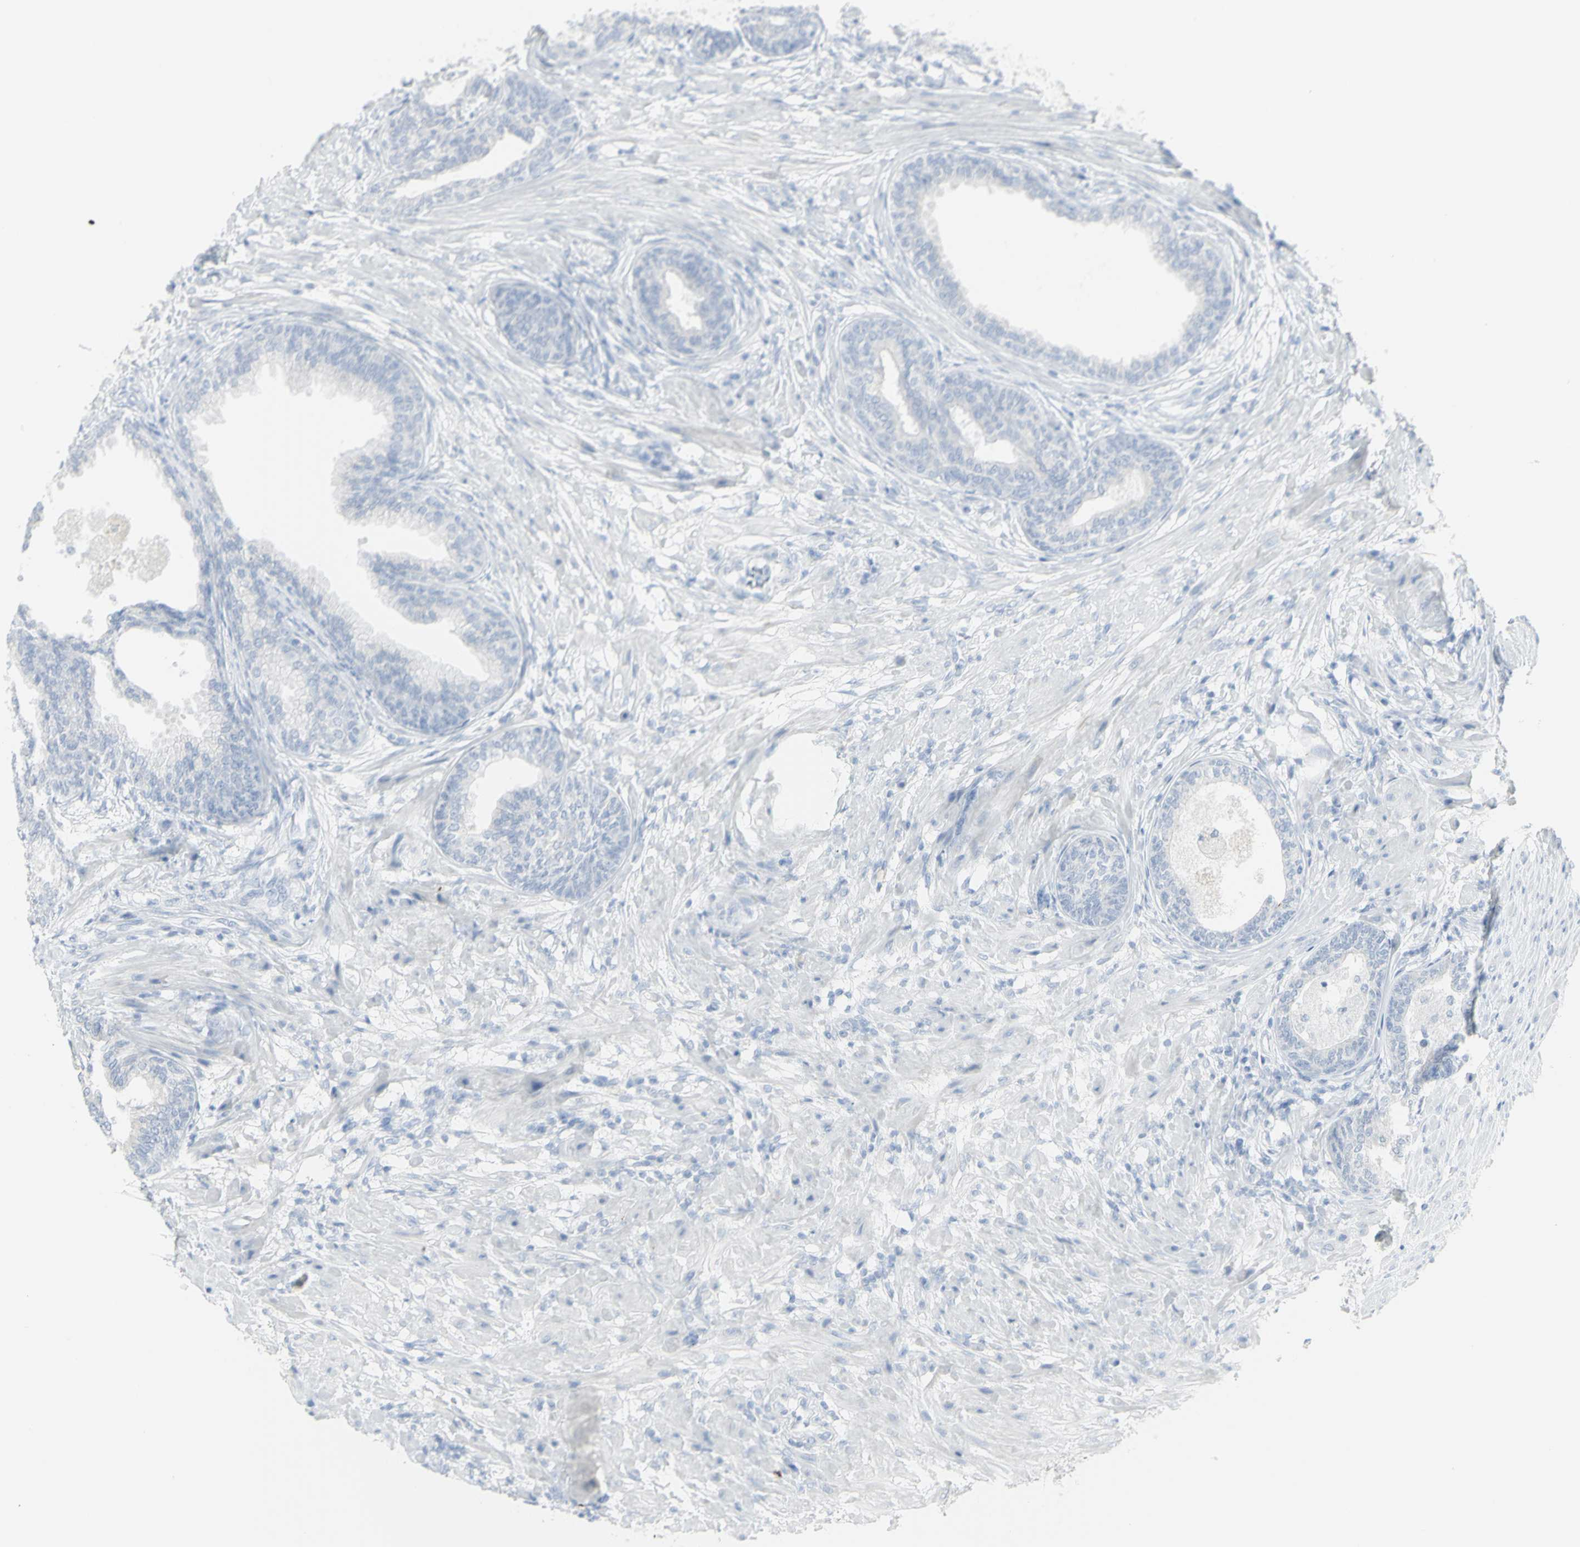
{"staining": {"intensity": "negative", "quantity": "none", "location": "none"}, "tissue": "prostate", "cell_type": "Glandular cells", "image_type": "normal", "snomed": [{"axis": "morphology", "description": "Normal tissue, NOS"}, {"axis": "topography", "description": "Prostate"}], "caption": "A photomicrograph of human prostate is negative for staining in glandular cells. The staining was performed using DAB (3,3'-diaminobenzidine) to visualize the protein expression in brown, while the nuclei were stained in blue with hematoxylin (Magnification: 20x).", "gene": "ENSG00000198211", "patient": {"sex": "male", "age": 76}}